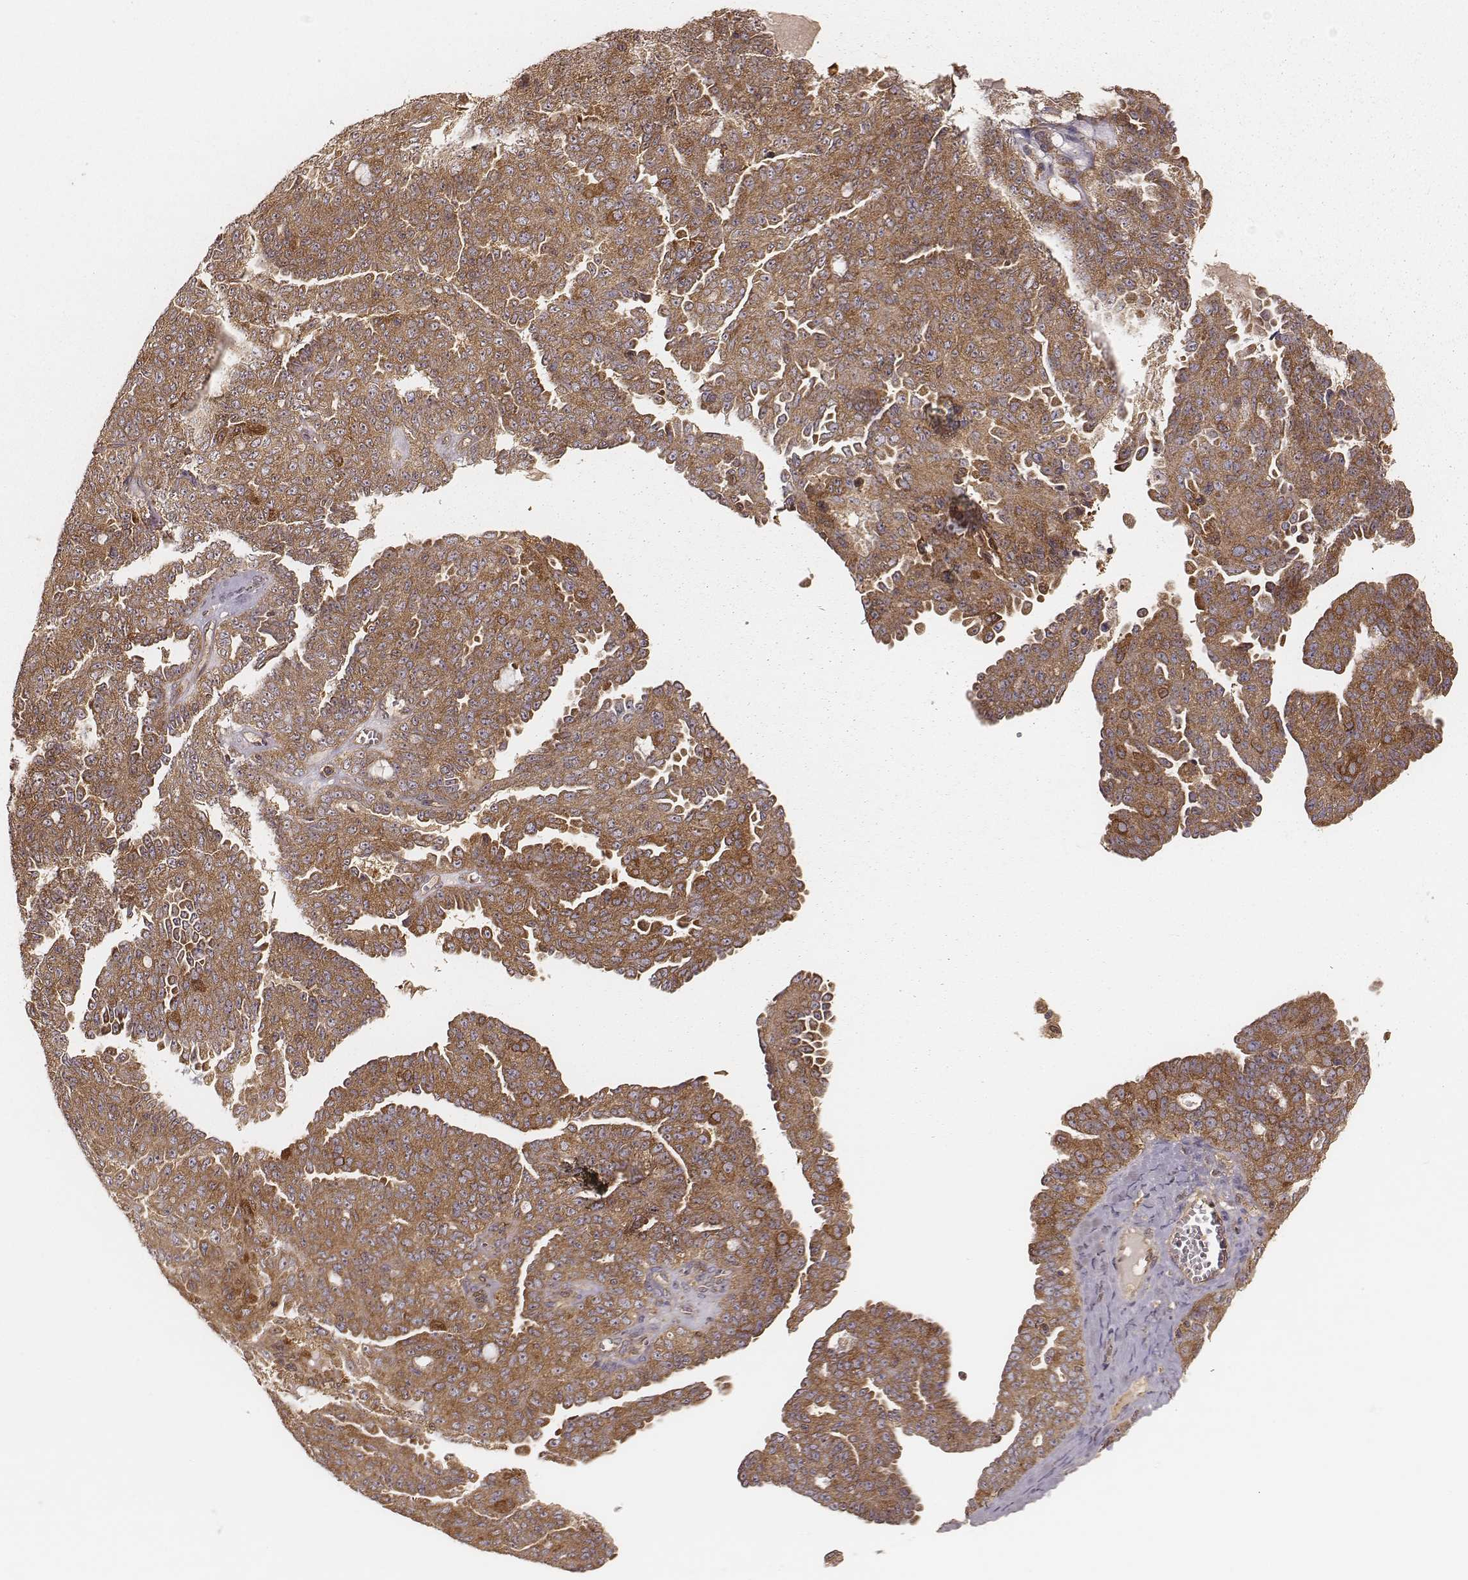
{"staining": {"intensity": "moderate", "quantity": ">75%", "location": "cytoplasmic/membranous"}, "tissue": "ovarian cancer", "cell_type": "Tumor cells", "image_type": "cancer", "snomed": [{"axis": "morphology", "description": "Cystadenocarcinoma, serous, NOS"}, {"axis": "topography", "description": "Ovary"}], "caption": "DAB immunohistochemical staining of human ovarian cancer (serous cystadenocarcinoma) exhibits moderate cytoplasmic/membranous protein expression in about >75% of tumor cells. The staining was performed using DAB to visualize the protein expression in brown, while the nuclei were stained in blue with hematoxylin (Magnification: 20x).", "gene": "CARS1", "patient": {"sex": "female", "age": 71}}